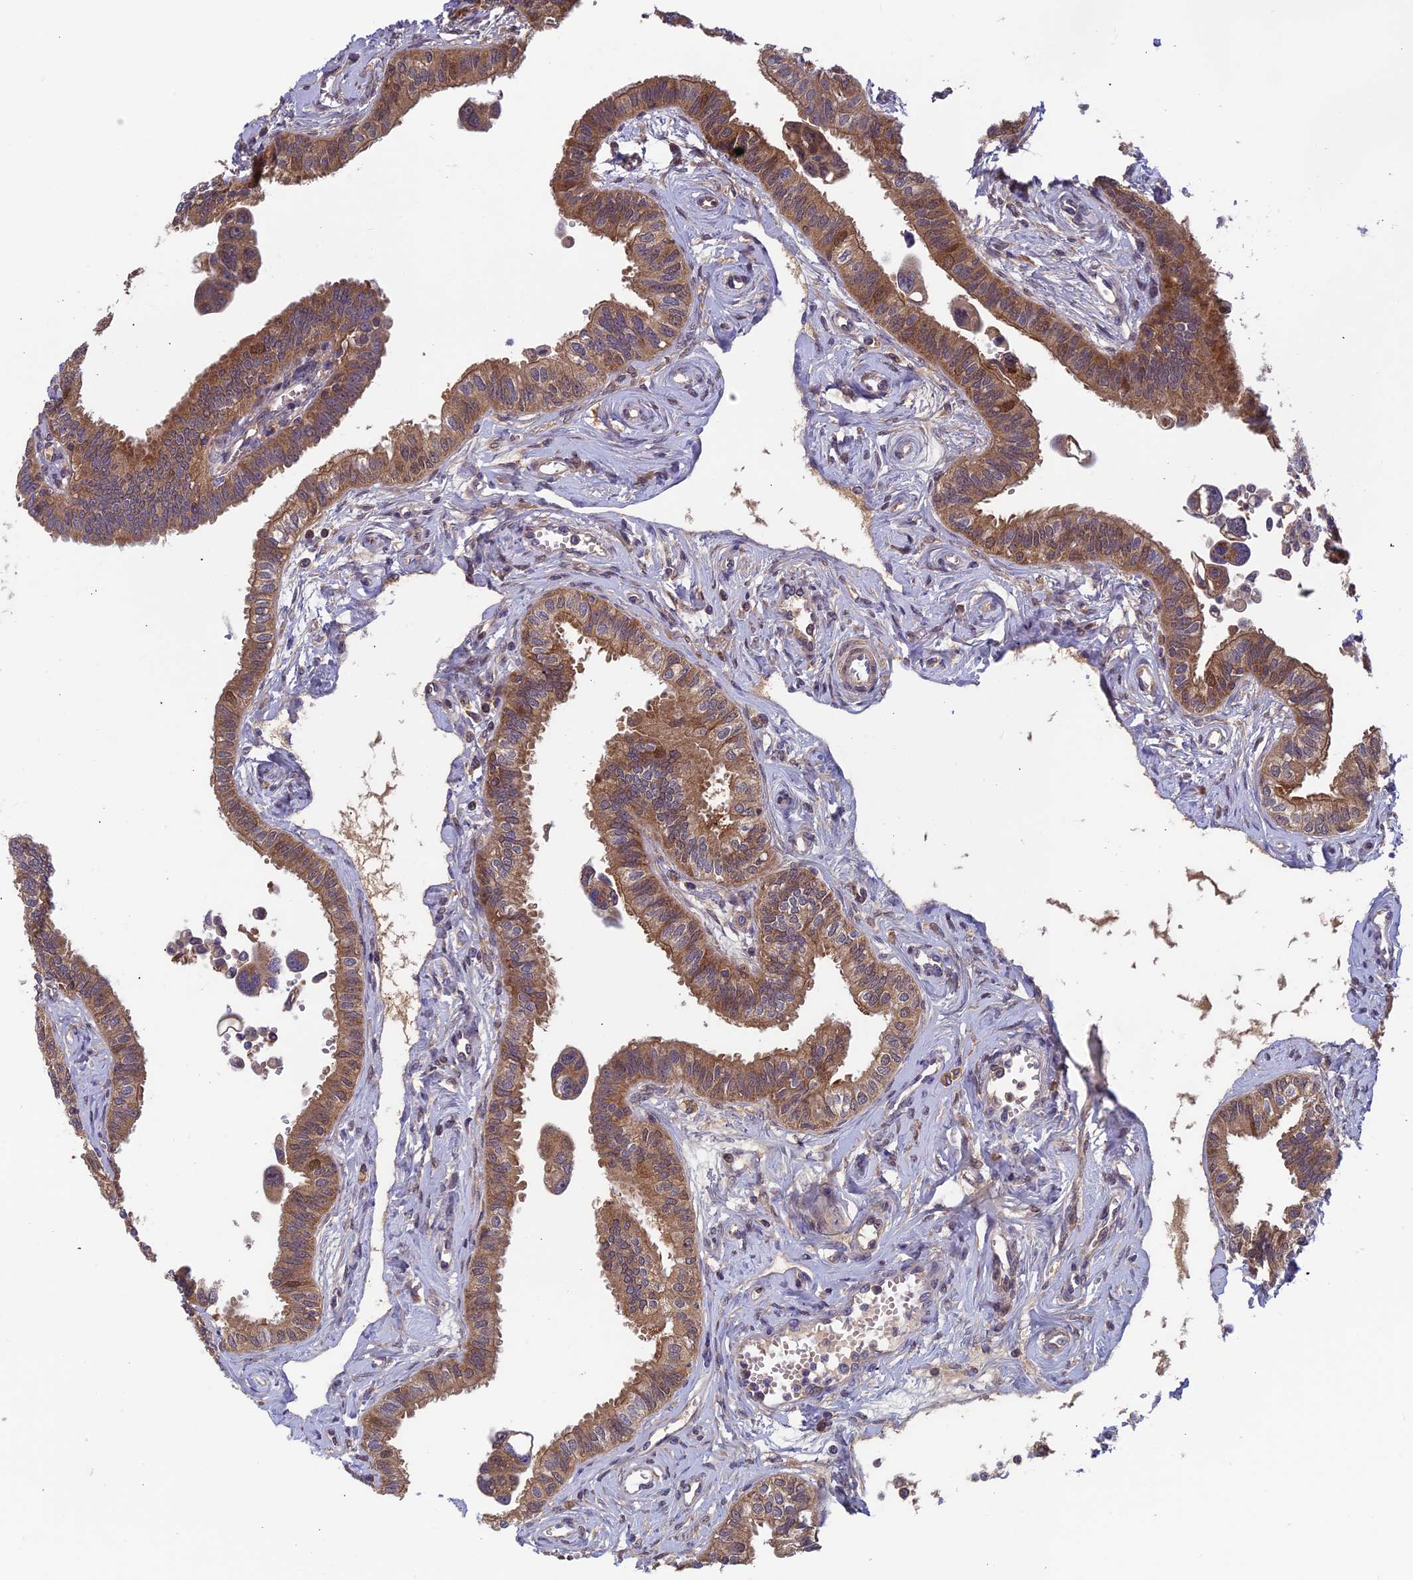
{"staining": {"intensity": "strong", "quantity": ">75%", "location": "cytoplasmic/membranous"}, "tissue": "fallopian tube", "cell_type": "Glandular cells", "image_type": "normal", "snomed": [{"axis": "morphology", "description": "Normal tissue, NOS"}, {"axis": "morphology", "description": "Carcinoma, NOS"}, {"axis": "topography", "description": "Fallopian tube"}, {"axis": "topography", "description": "Ovary"}], "caption": "IHC micrograph of normal fallopian tube stained for a protein (brown), which reveals high levels of strong cytoplasmic/membranous staining in approximately >75% of glandular cells.", "gene": "CCDC15", "patient": {"sex": "female", "age": 59}}